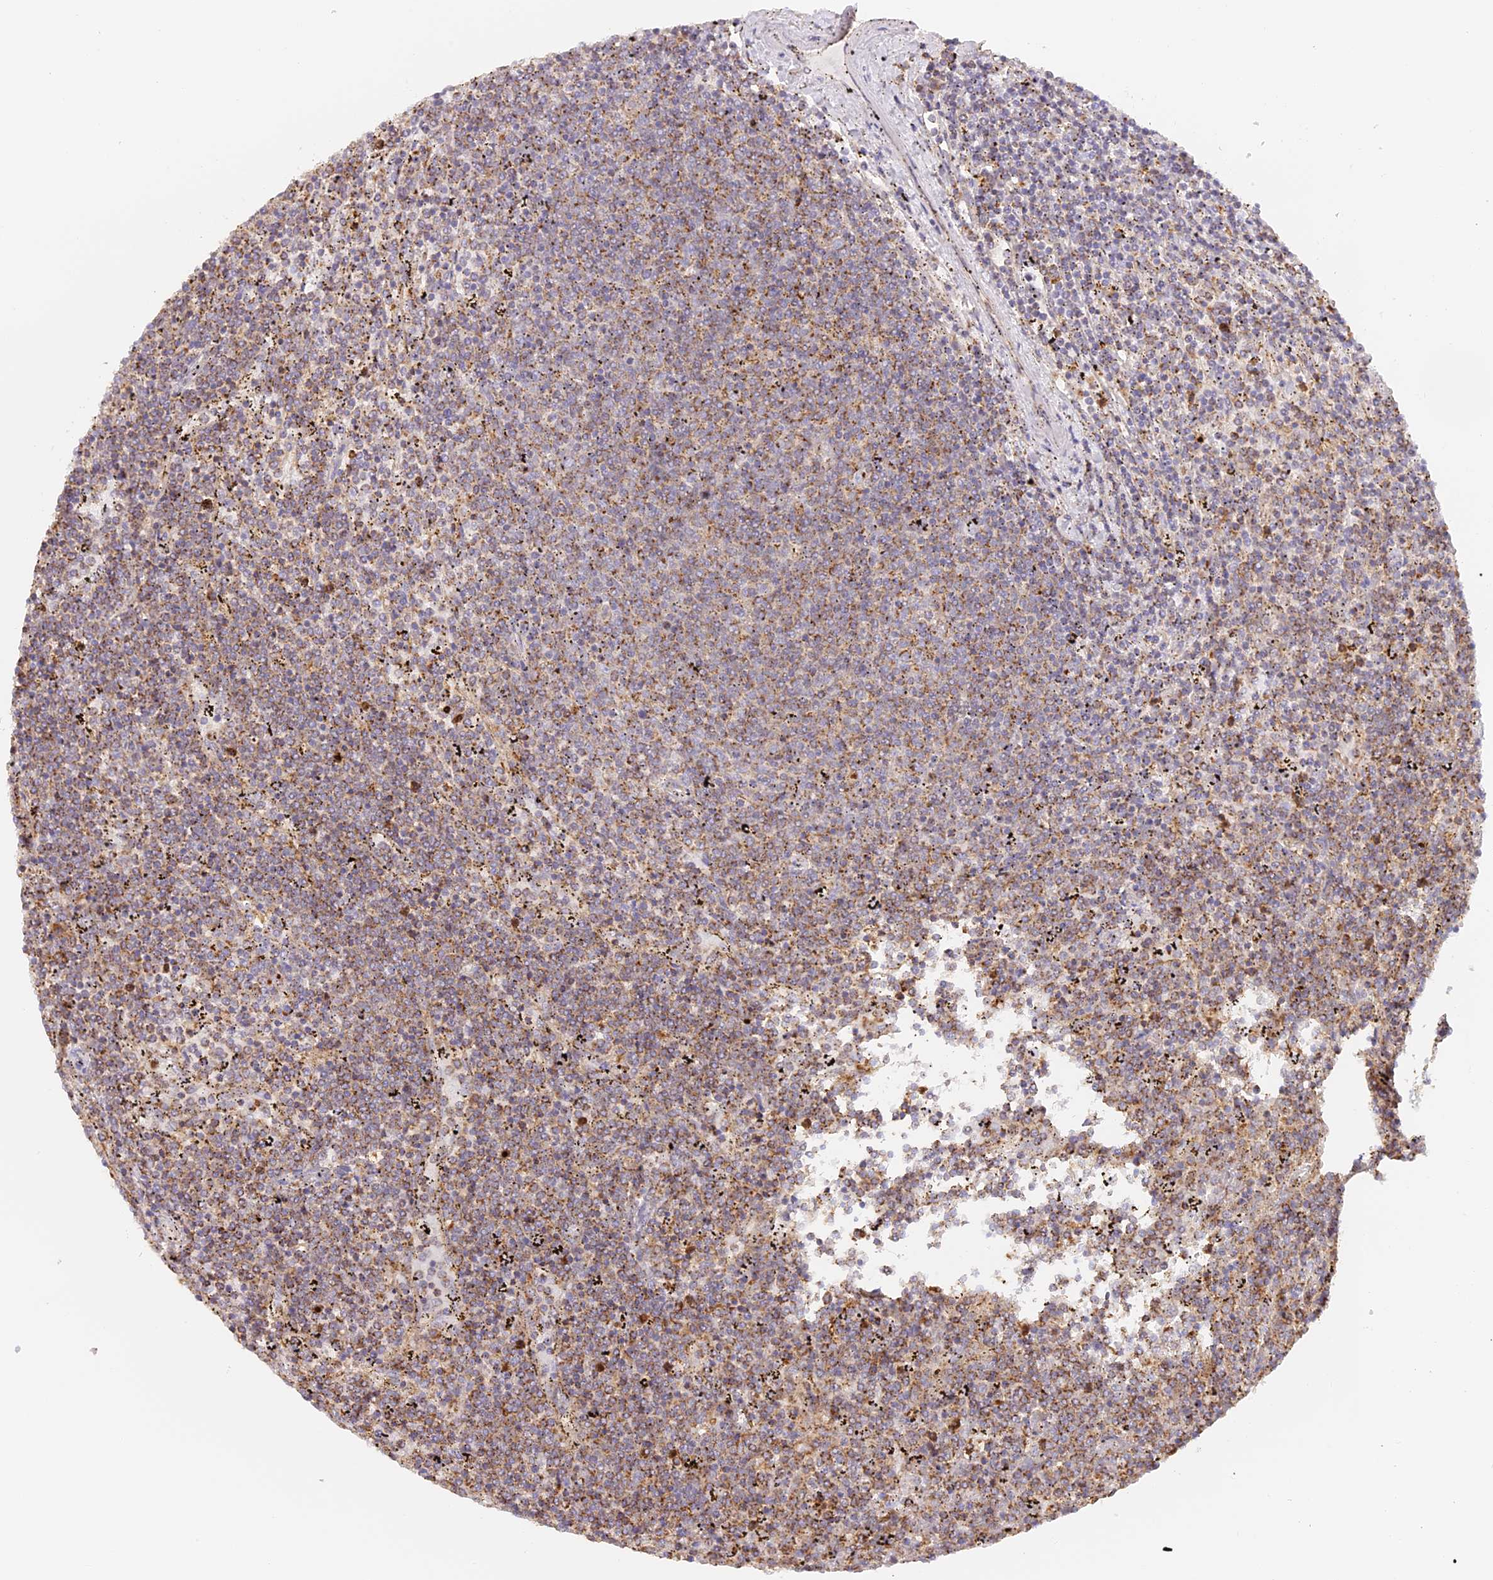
{"staining": {"intensity": "moderate", "quantity": ">75%", "location": "cytoplasmic/membranous"}, "tissue": "lymphoma", "cell_type": "Tumor cells", "image_type": "cancer", "snomed": [{"axis": "morphology", "description": "Malignant lymphoma, non-Hodgkin's type, Low grade"}, {"axis": "topography", "description": "Spleen"}], "caption": "Human lymphoma stained for a protein (brown) reveals moderate cytoplasmic/membranous positive positivity in about >75% of tumor cells.", "gene": "LAMP2", "patient": {"sex": "female", "age": 50}}